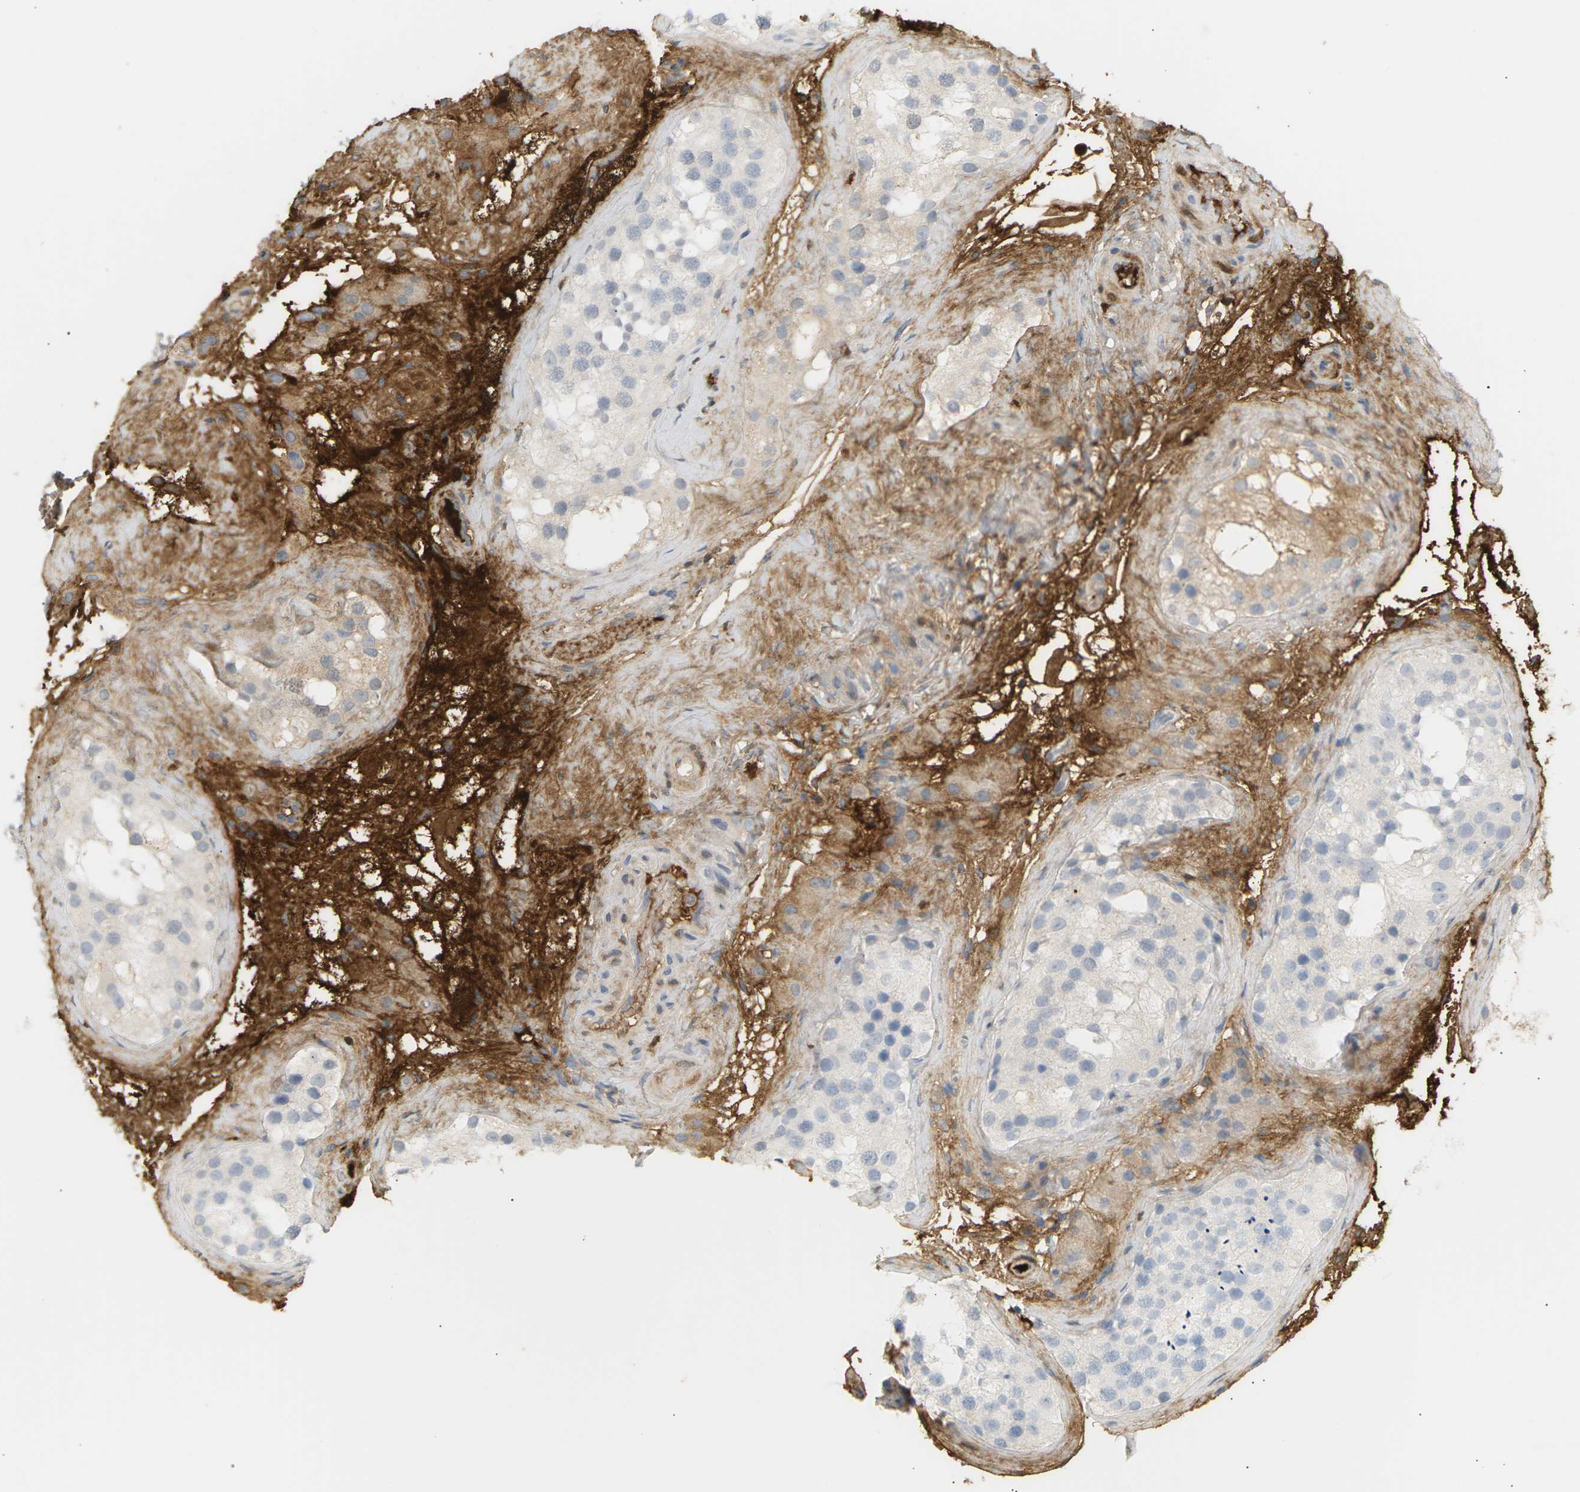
{"staining": {"intensity": "weak", "quantity": "<25%", "location": "cytoplasmic/membranous"}, "tissue": "testis", "cell_type": "Cells in seminiferous ducts", "image_type": "normal", "snomed": [{"axis": "morphology", "description": "Normal tissue, NOS"}, {"axis": "morphology", "description": "Seminoma, NOS"}, {"axis": "topography", "description": "Testis"}], "caption": "Immunohistochemistry histopathology image of benign testis: human testis stained with DAB (3,3'-diaminobenzidine) displays no significant protein staining in cells in seminiferous ducts. (DAB (3,3'-diaminobenzidine) IHC visualized using brightfield microscopy, high magnification).", "gene": "IGLC3", "patient": {"sex": "male", "age": 71}}